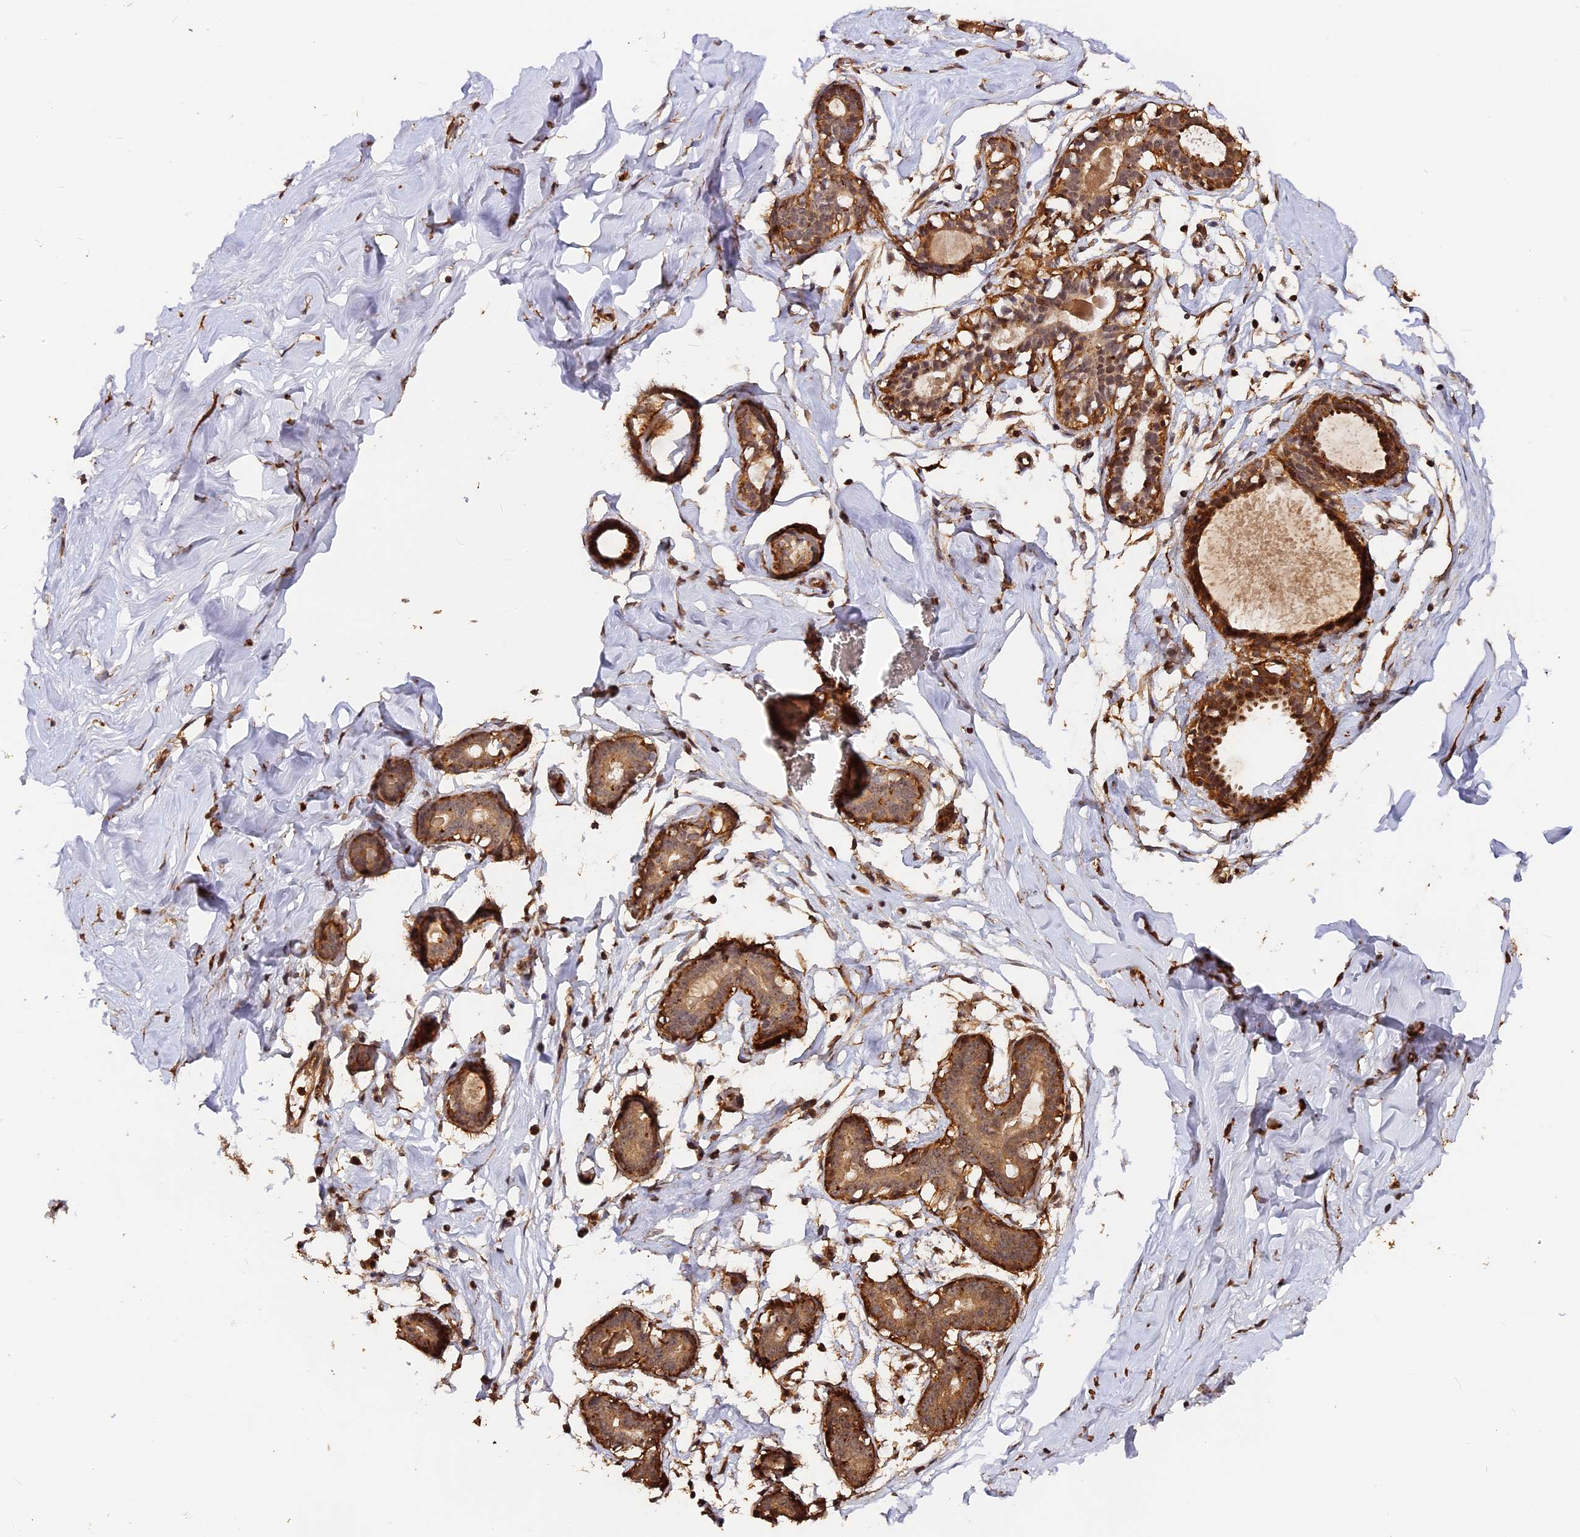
{"staining": {"intensity": "moderate", "quantity": ">75%", "location": "cytoplasmic/membranous"}, "tissue": "breast", "cell_type": "Adipocytes", "image_type": "normal", "snomed": [{"axis": "morphology", "description": "Normal tissue, NOS"}, {"axis": "morphology", "description": "Adenoma, NOS"}, {"axis": "topography", "description": "Breast"}], "caption": "Breast stained with a brown dye shows moderate cytoplasmic/membranous positive staining in about >75% of adipocytes.", "gene": "MMP15", "patient": {"sex": "female", "age": 23}}